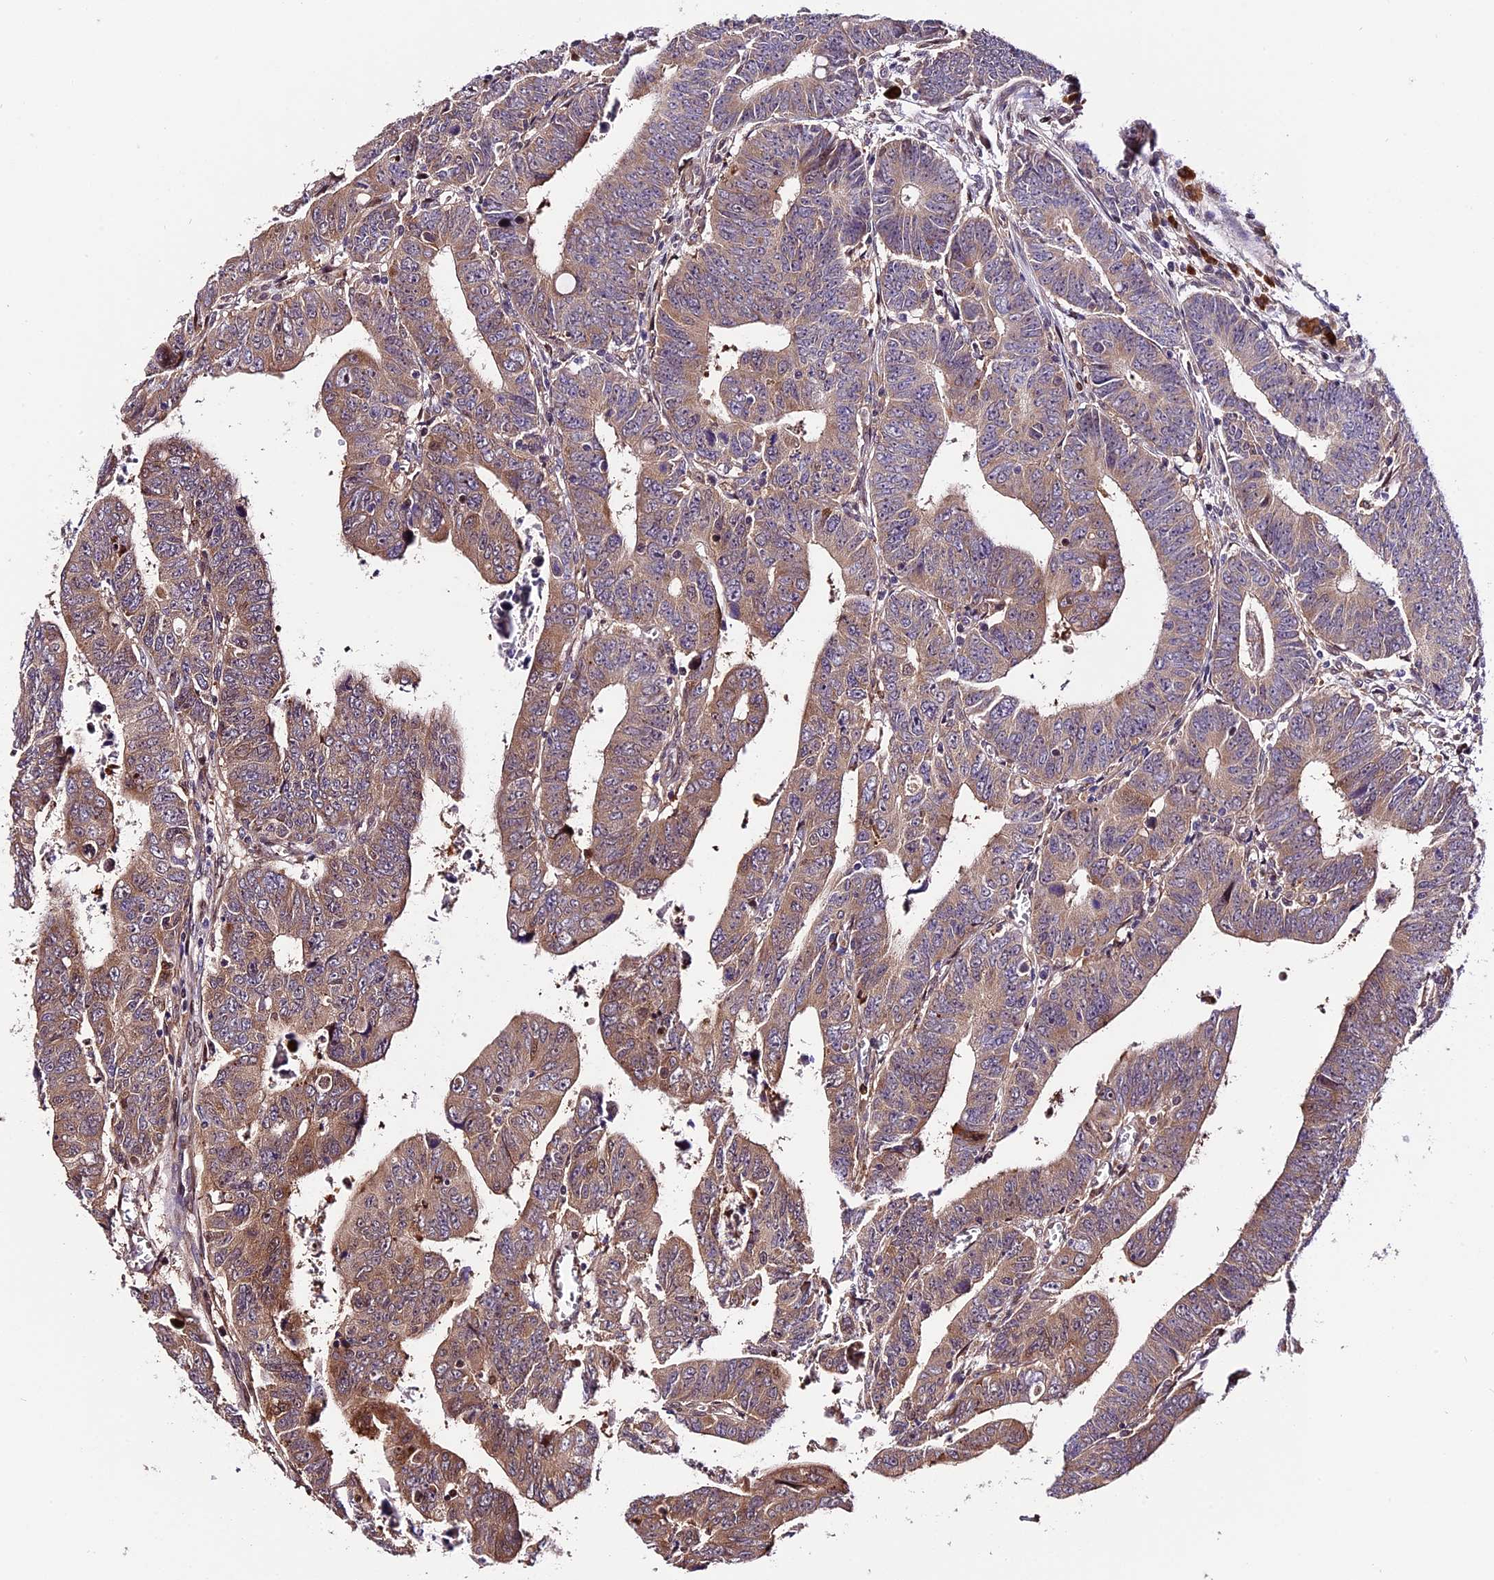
{"staining": {"intensity": "weak", "quantity": ">75%", "location": "cytoplasmic/membranous"}, "tissue": "colorectal cancer", "cell_type": "Tumor cells", "image_type": "cancer", "snomed": [{"axis": "morphology", "description": "Normal tissue, NOS"}, {"axis": "morphology", "description": "Adenocarcinoma, NOS"}, {"axis": "topography", "description": "Rectum"}], "caption": "About >75% of tumor cells in human colorectal cancer (adenocarcinoma) demonstrate weak cytoplasmic/membranous protein positivity as visualized by brown immunohistochemical staining.", "gene": "HERPUD1", "patient": {"sex": "female", "age": 65}}